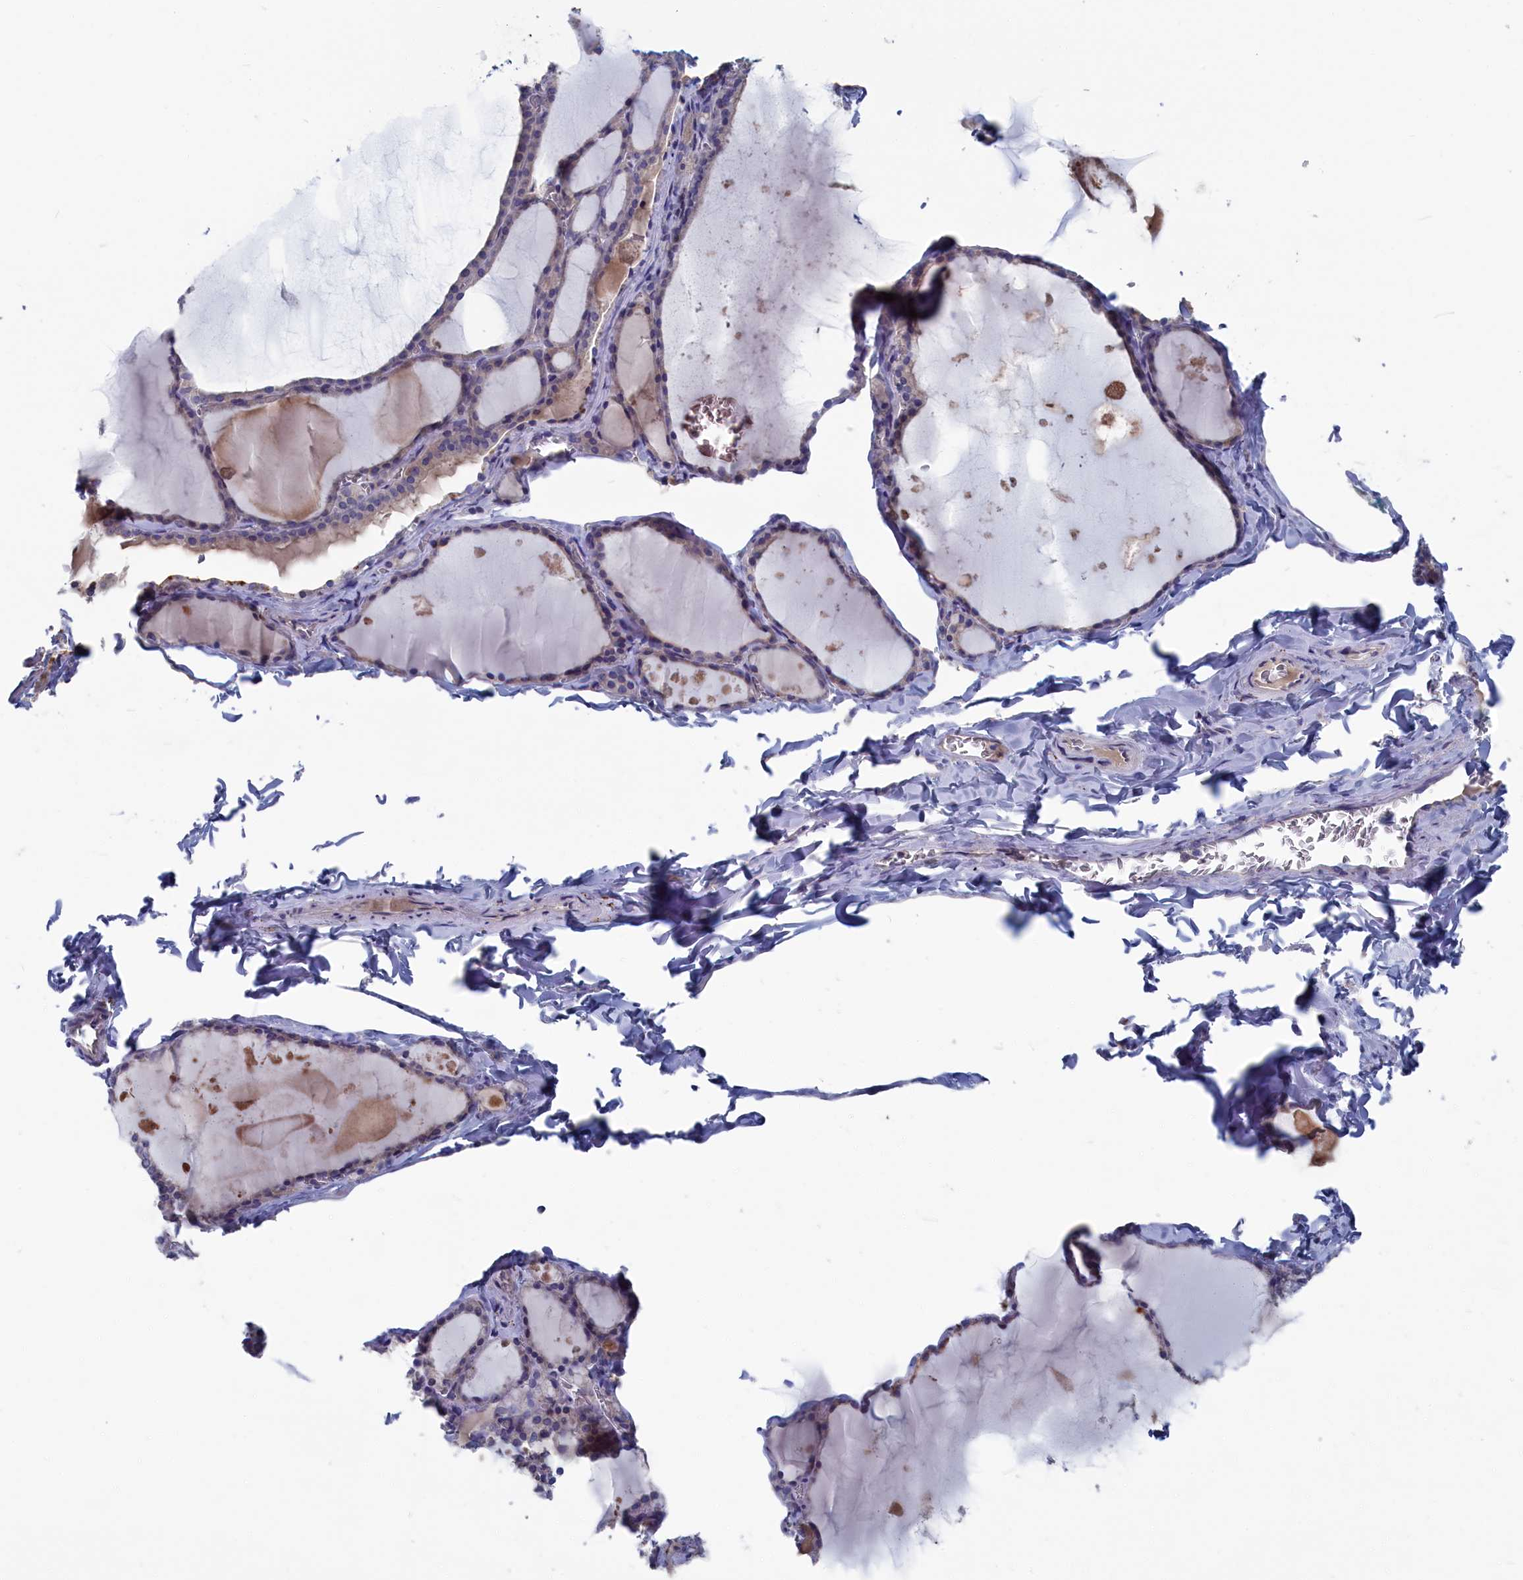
{"staining": {"intensity": "weak", "quantity": "25%-75%", "location": "cytoplasmic/membranous"}, "tissue": "thyroid gland", "cell_type": "Glandular cells", "image_type": "normal", "snomed": [{"axis": "morphology", "description": "Normal tissue, NOS"}, {"axis": "topography", "description": "Thyroid gland"}], "caption": "Approximately 25%-75% of glandular cells in normal thyroid gland reveal weak cytoplasmic/membranous protein positivity as visualized by brown immunohistochemical staining.", "gene": "CEND1", "patient": {"sex": "male", "age": 56}}